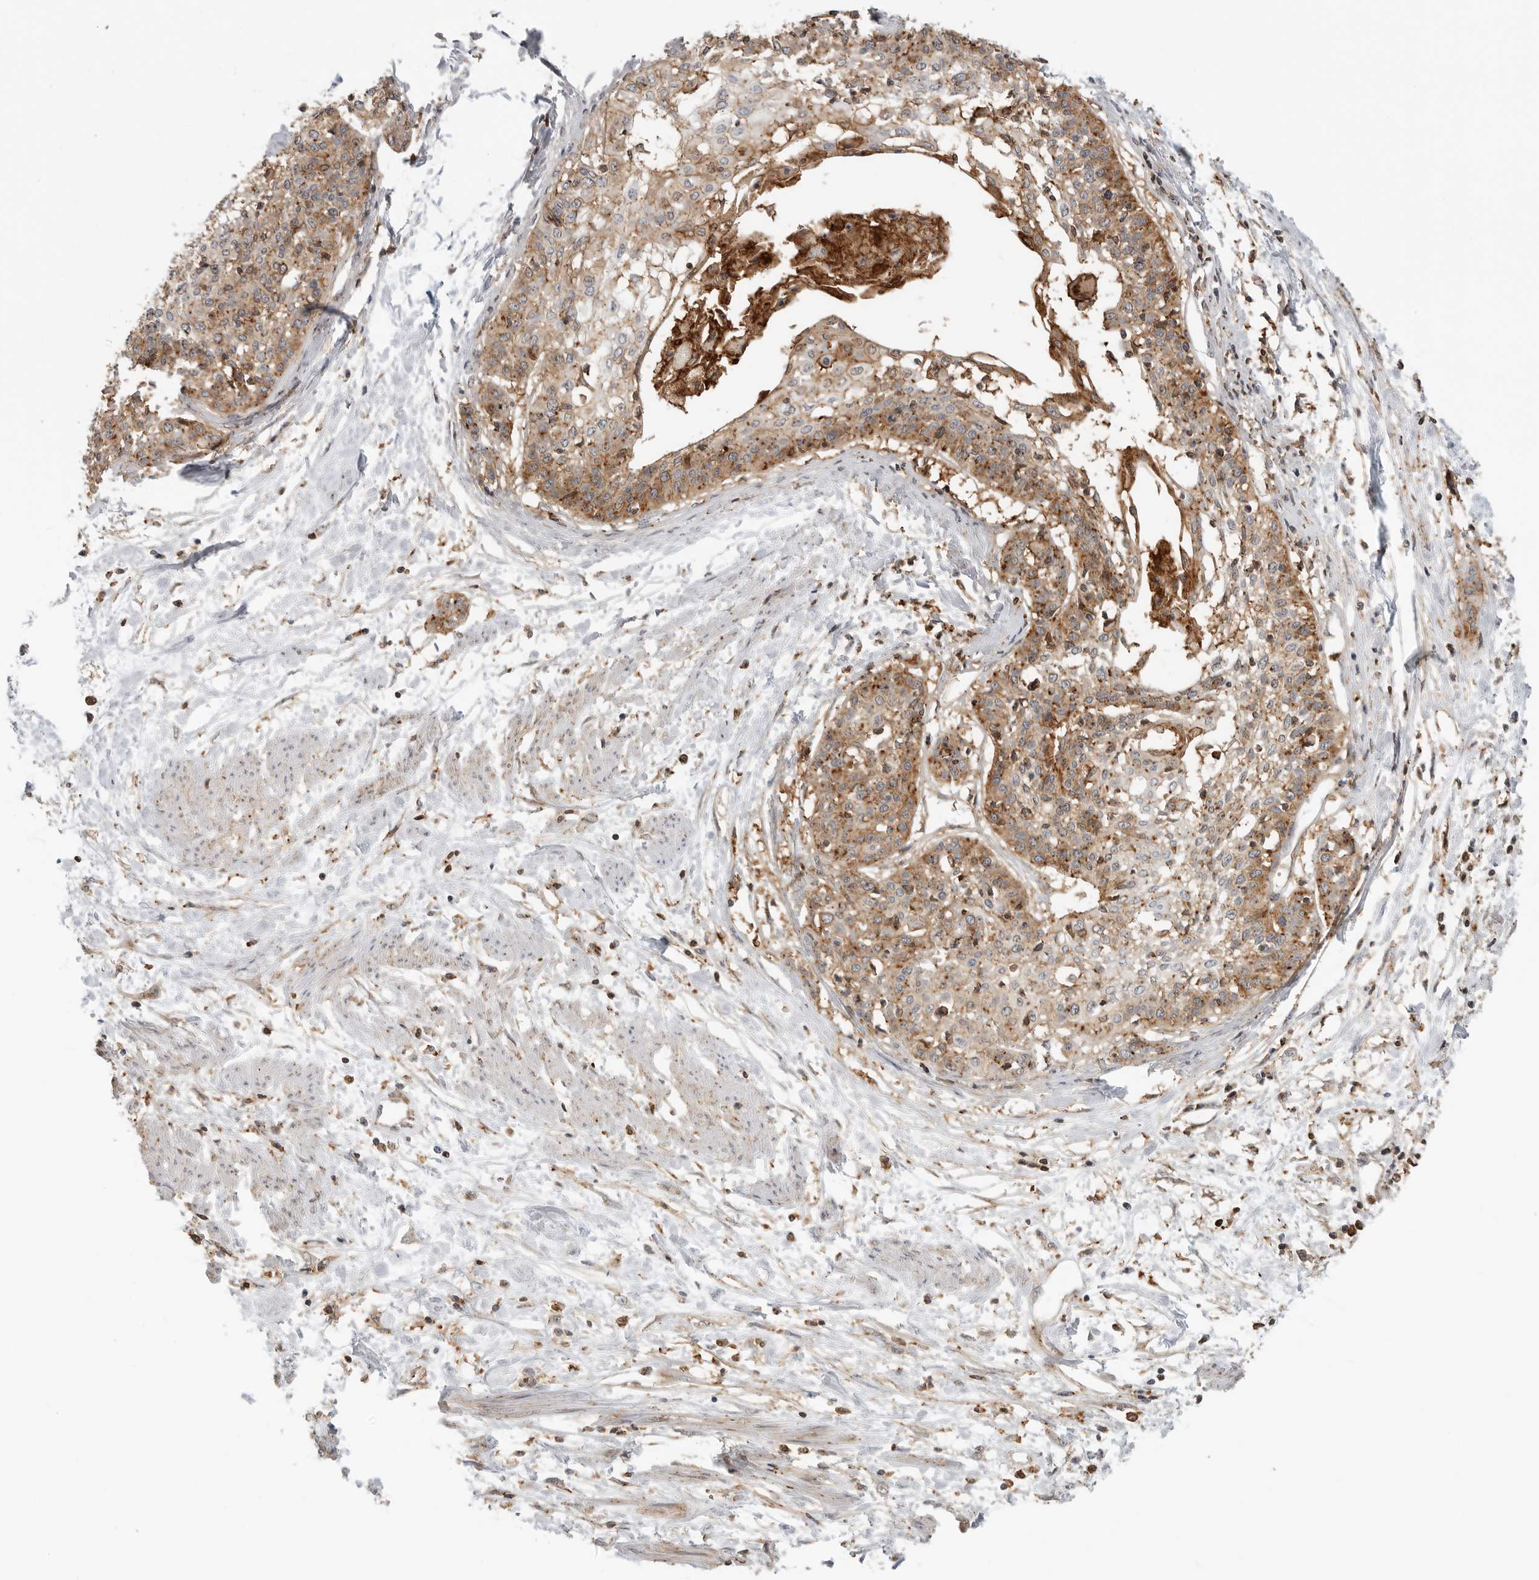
{"staining": {"intensity": "moderate", "quantity": ">75%", "location": "cytoplasmic/membranous"}, "tissue": "cervical cancer", "cell_type": "Tumor cells", "image_type": "cancer", "snomed": [{"axis": "morphology", "description": "Squamous cell carcinoma, NOS"}, {"axis": "topography", "description": "Cervix"}], "caption": "An image of squamous cell carcinoma (cervical) stained for a protein displays moderate cytoplasmic/membranous brown staining in tumor cells.", "gene": "ANXA11", "patient": {"sex": "female", "age": 57}}